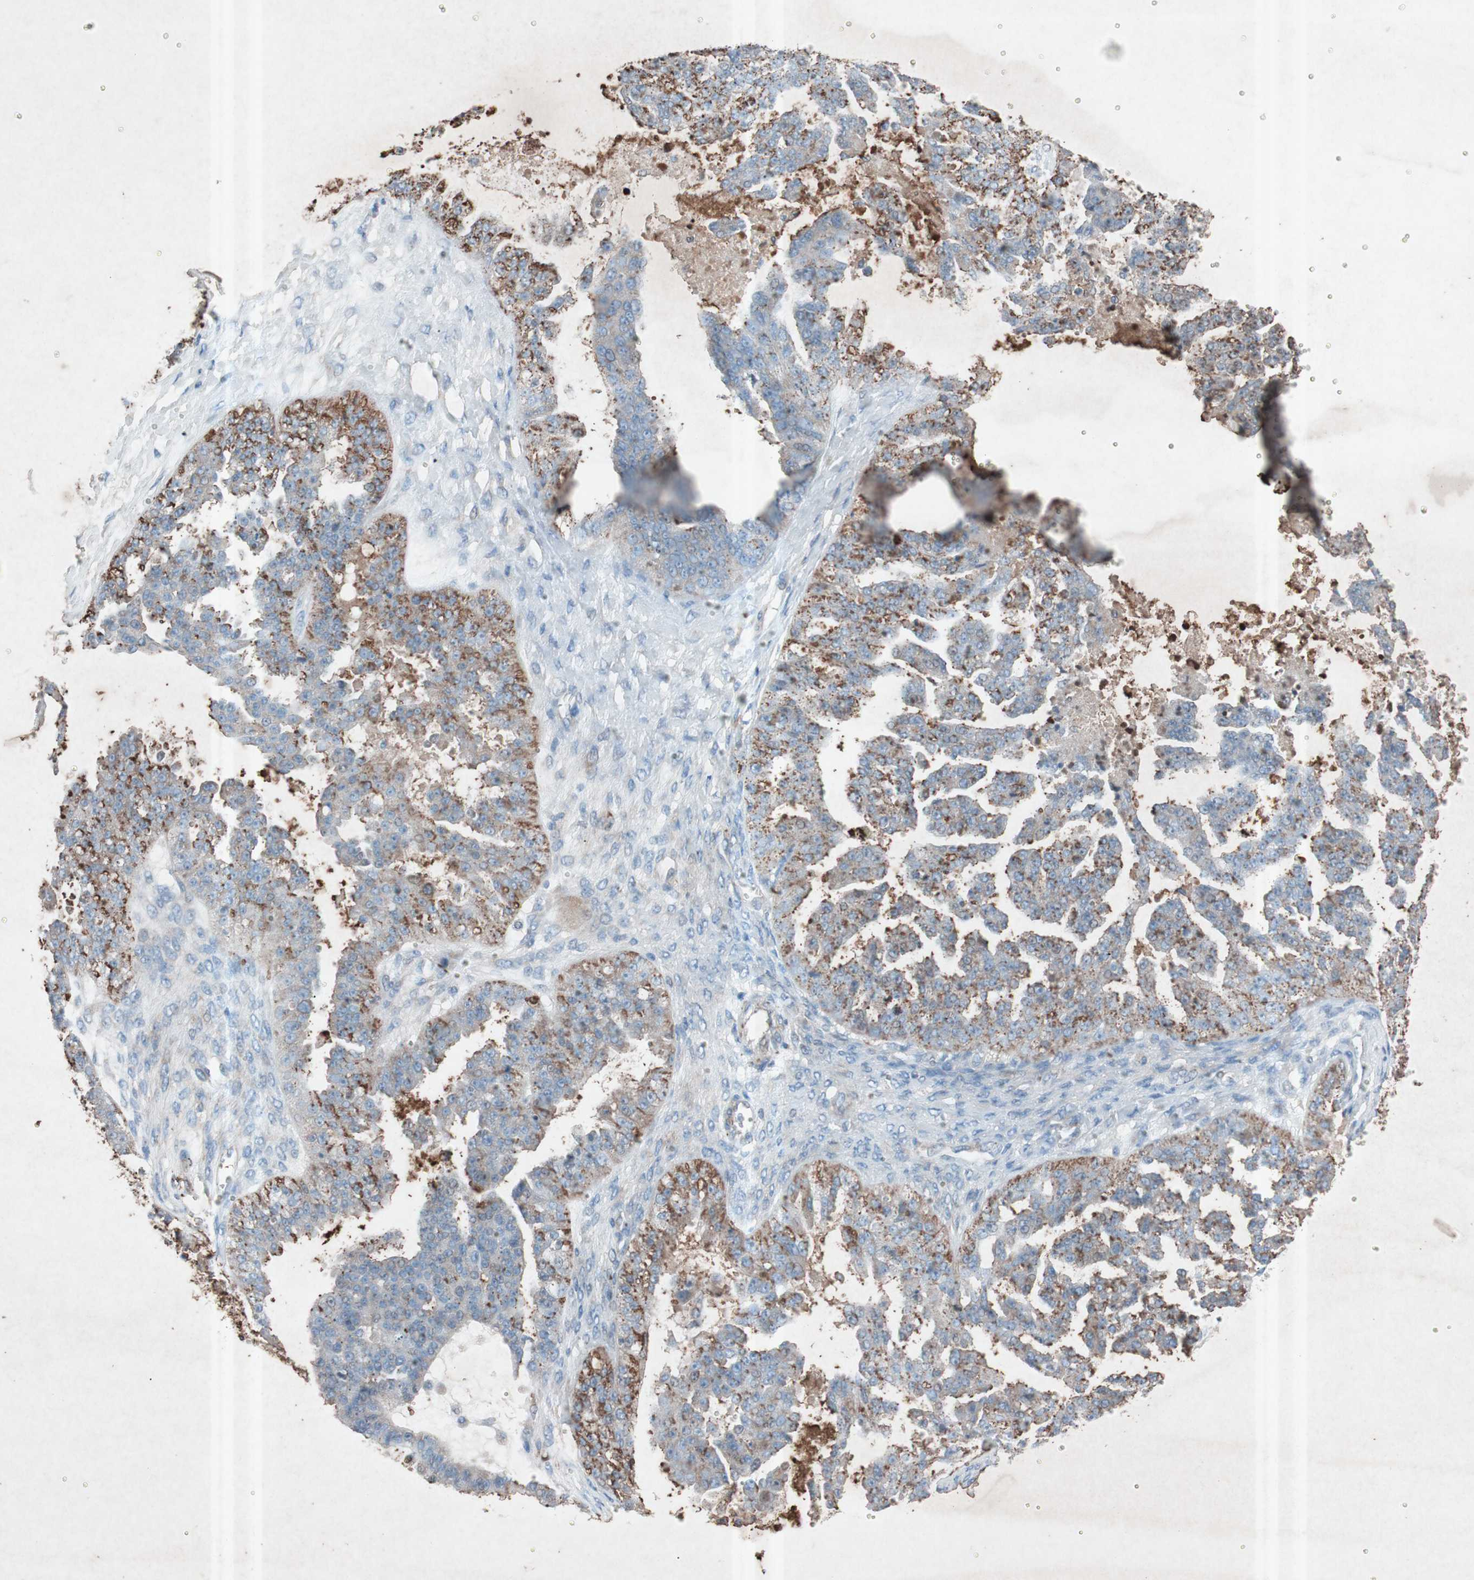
{"staining": {"intensity": "moderate", "quantity": "25%-75%", "location": "cytoplasmic/membranous"}, "tissue": "ovarian cancer", "cell_type": "Tumor cells", "image_type": "cancer", "snomed": [{"axis": "morphology", "description": "Carcinoma, NOS"}, {"axis": "topography", "description": "Soft tissue"}, {"axis": "topography", "description": "Ovary"}], "caption": "This is an image of immunohistochemistry (IHC) staining of carcinoma (ovarian), which shows moderate positivity in the cytoplasmic/membranous of tumor cells.", "gene": "GRB7", "patient": {"sex": "female", "age": 54}}